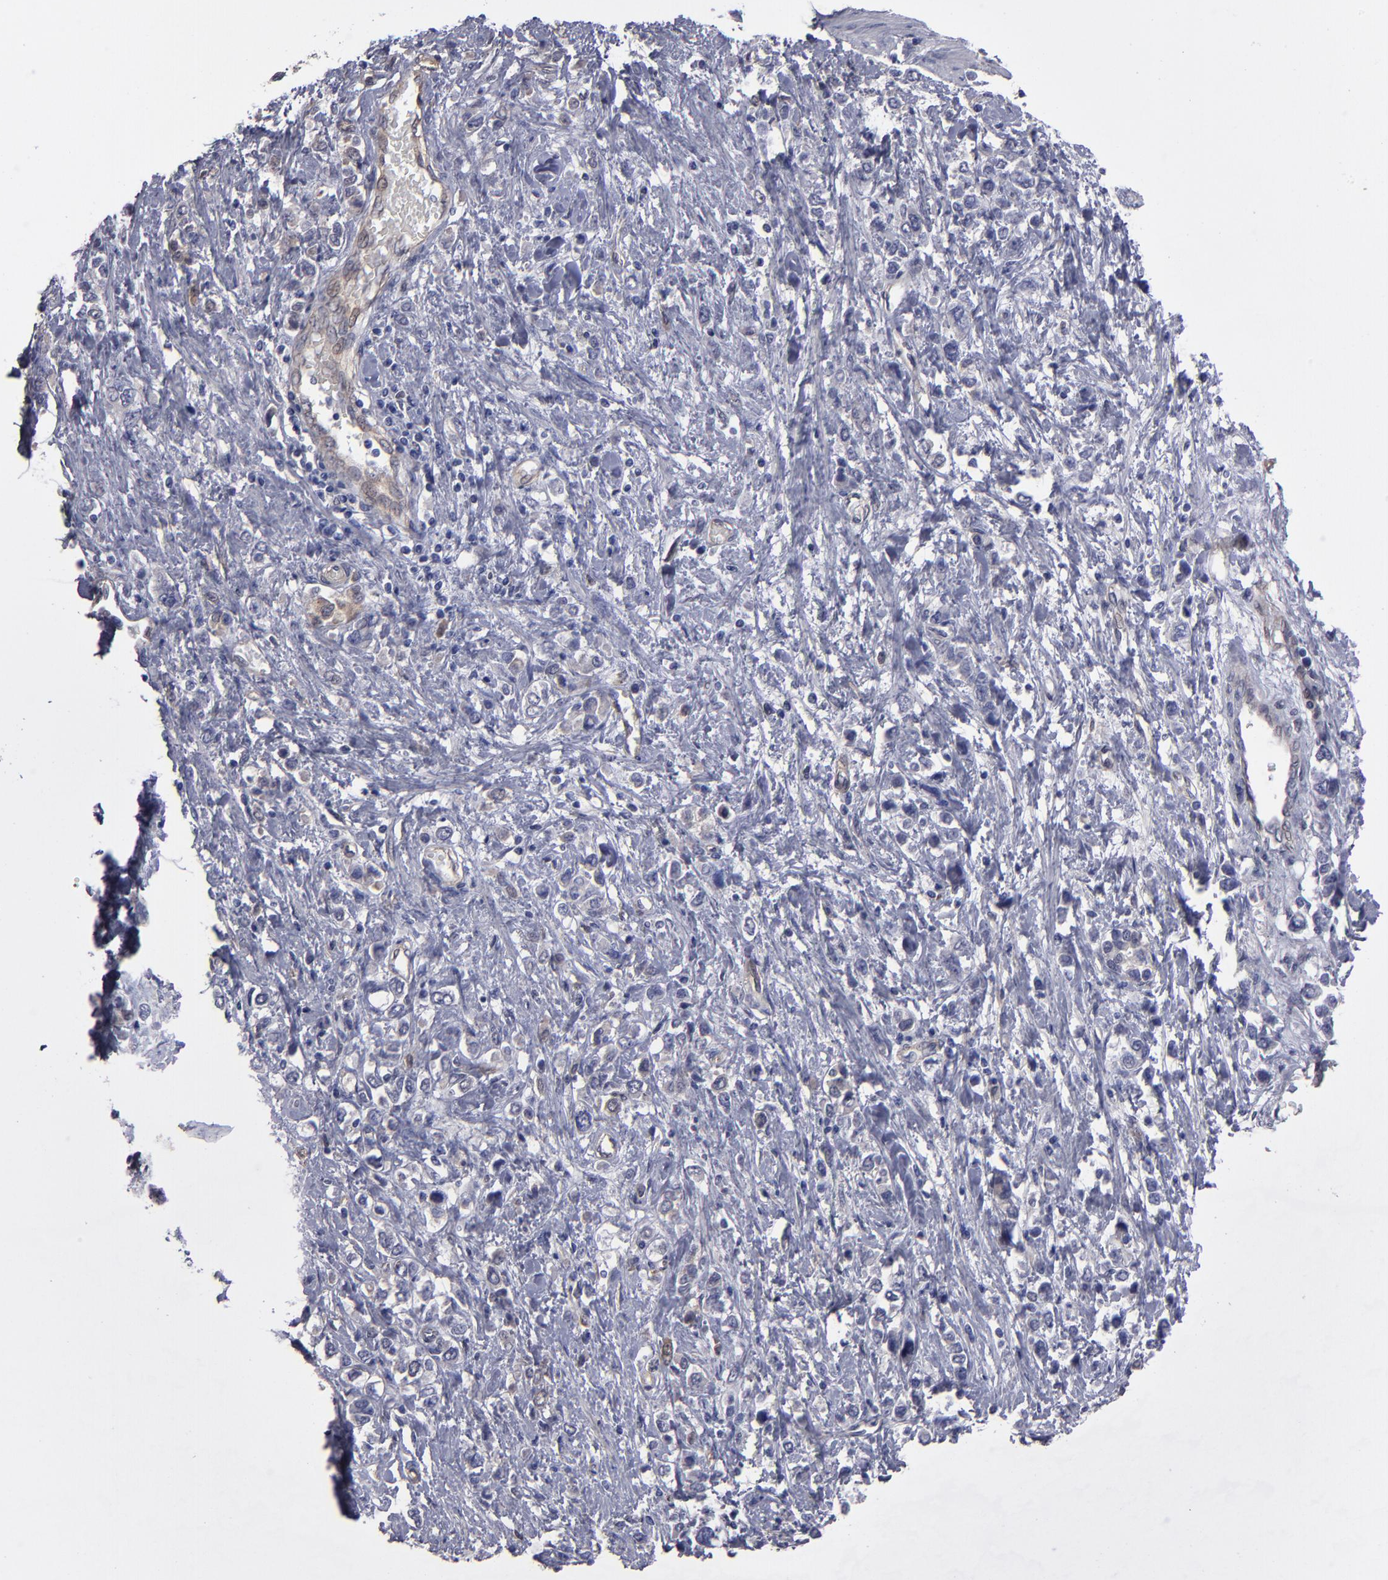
{"staining": {"intensity": "weak", "quantity": ">75%", "location": "cytoplasmic/membranous"}, "tissue": "stomach cancer", "cell_type": "Tumor cells", "image_type": "cancer", "snomed": [{"axis": "morphology", "description": "Adenocarcinoma, NOS"}, {"axis": "topography", "description": "Stomach, upper"}], "caption": "A low amount of weak cytoplasmic/membranous expression is appreciated in approximately >75% of tumor cells in stomach cancer tissue.", "gene": "NDRG2", "patient": {"sex": "male", "age": 76}}